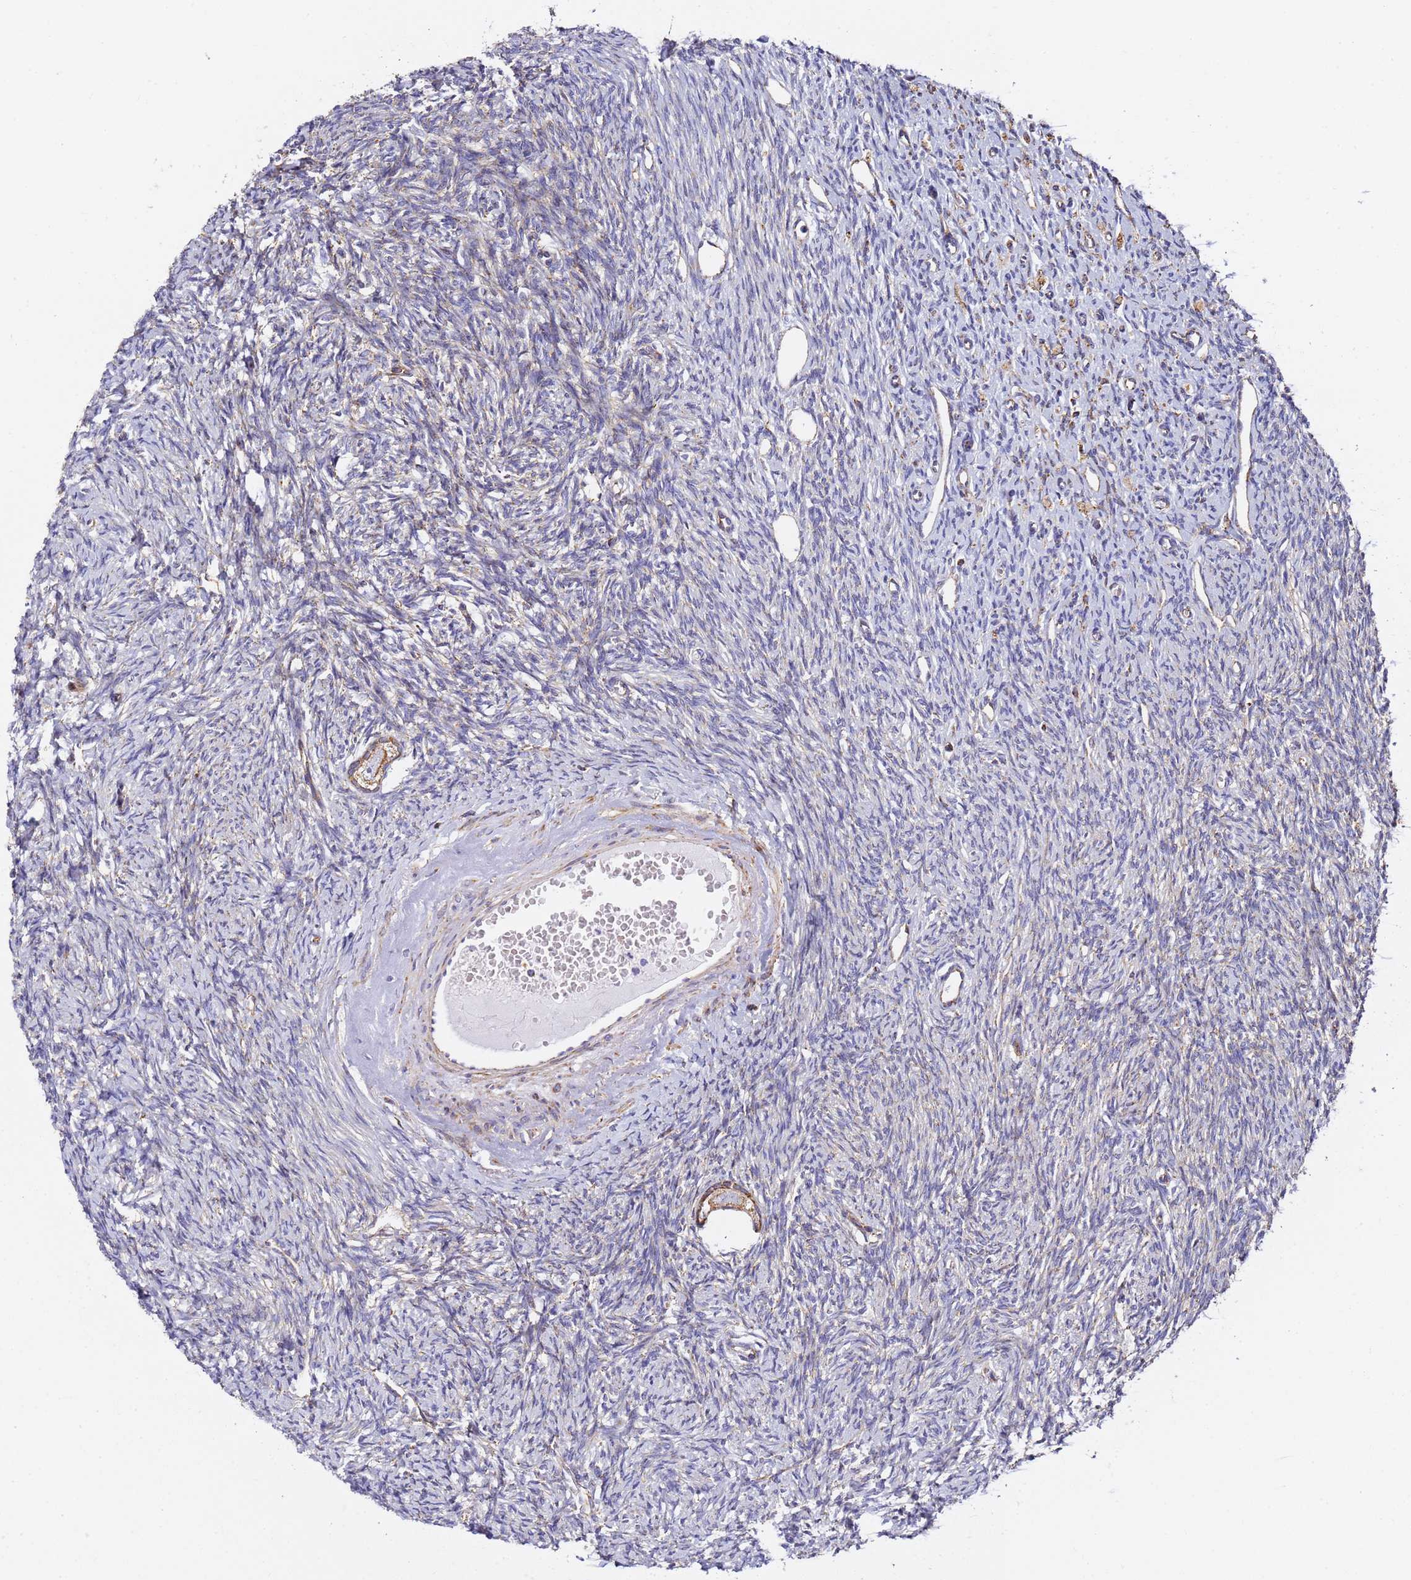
{"staining": {"intensity": "moderate", "quantity": ">75%", "location": "cytoplasmic/membranous"}, "tissue": "ovary", "cell_type": "Follicle cells", "image_type": "normal", "snomed": [{"axis": "morphology", "description": "Normal tissue, NOS"}, {"axis": "morphology", "description": "Cyst, NOS"}, {"axis": "topography", "description": "Ovary"}], "caption": "Brown immunohistochemical staining in benign ovary demonstrates moderate cytoplasmic/membranous expression in about >75% of follicle cells. Ihc stains the protein of interest in brown and the nuclei are stained blue.", "gene": "NDUFA3", "patient": {"sex": "female", "age": 33}}